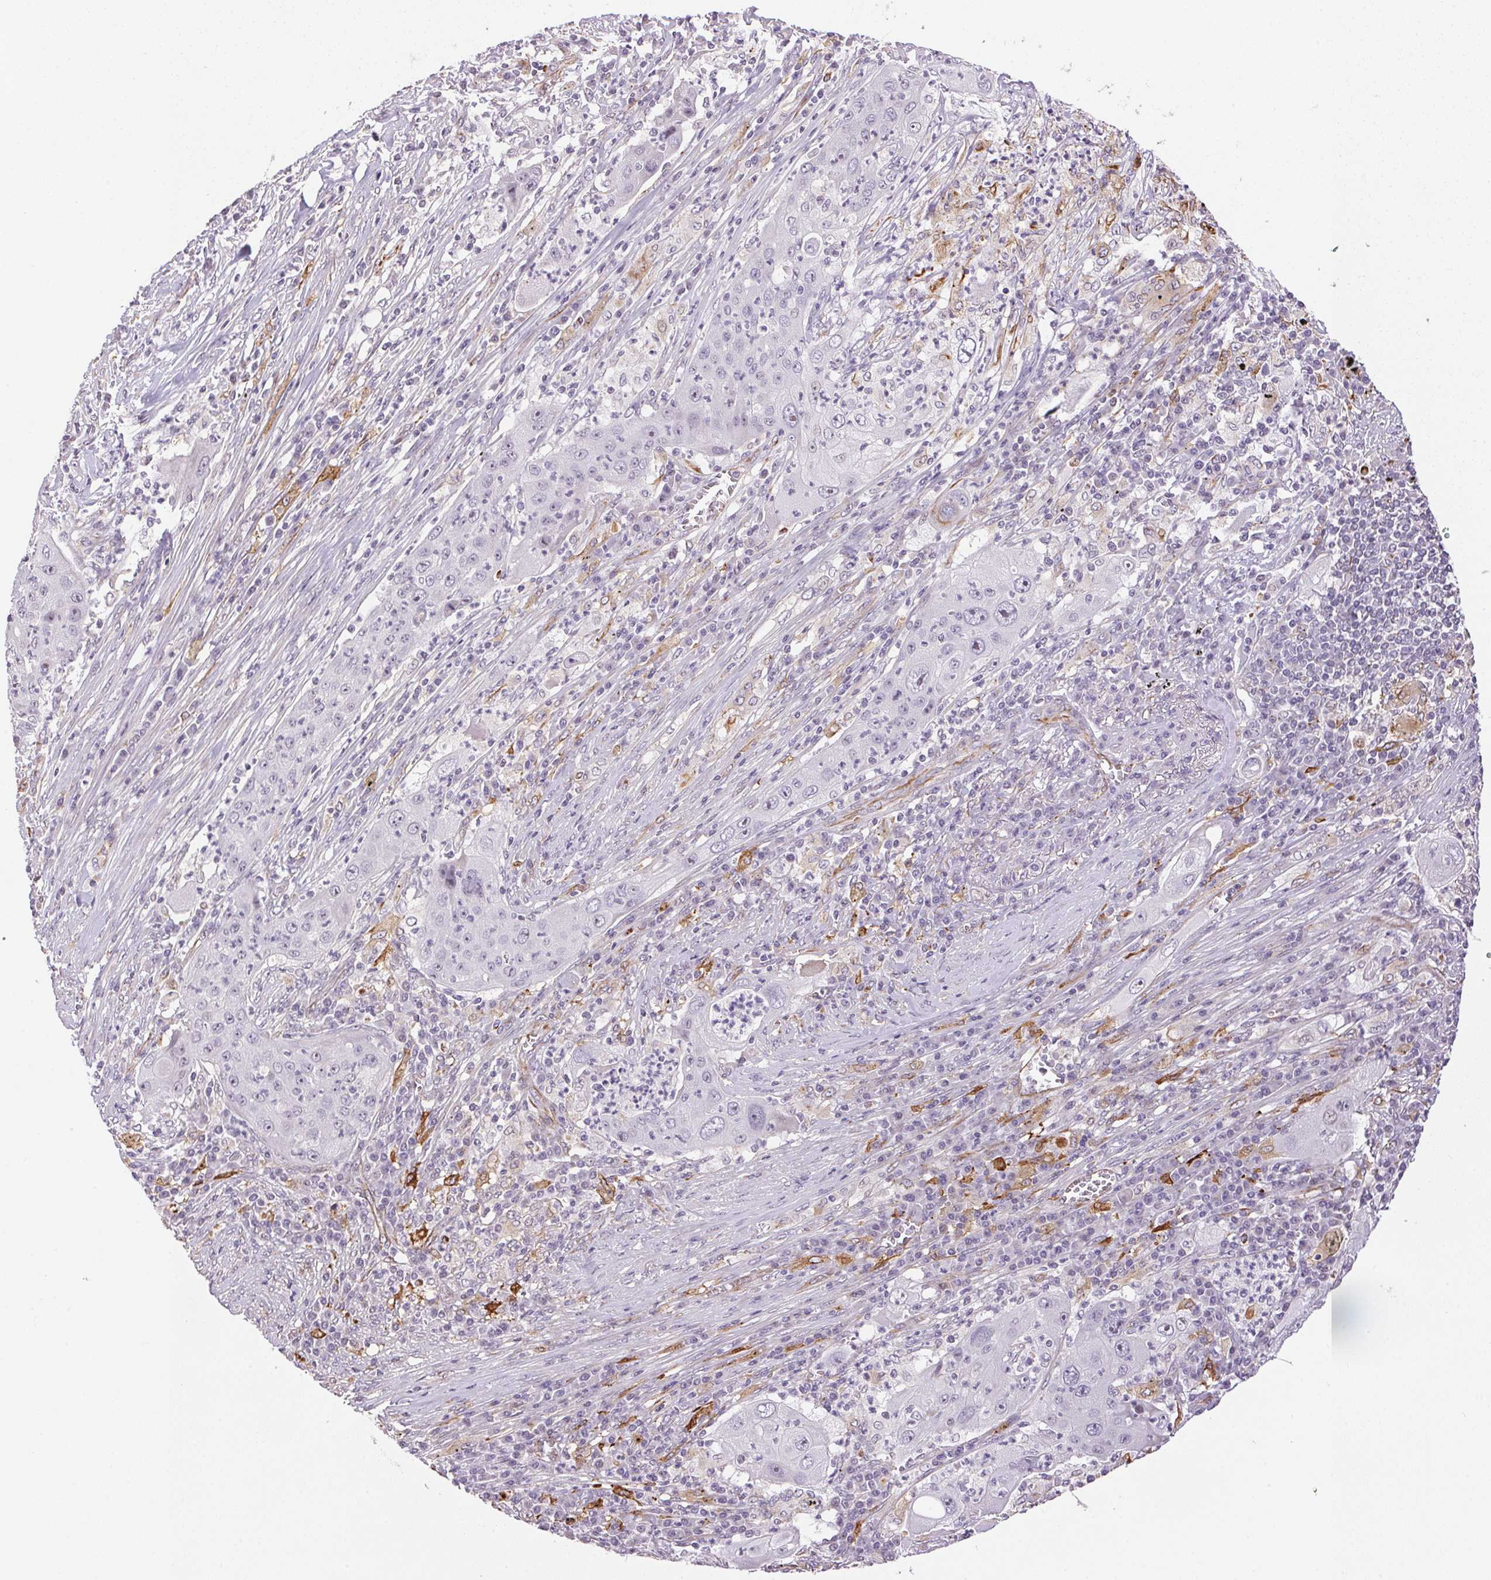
{"staining": {"intensity": "negative", "quantity": "none", "location": "none"}, "tissue": "lung cancer", "cell_type": "Tumor cells", "image_type": "cancer", "snomed": [{"axis": "morphology", "description": "Squamous cell carcinoma, NOS"}, {"axis": "topography", "description": "Lung"}], "caption": "The IHC histopathology image has no significant positivity in tumor cells of lung cancer (squamous cell carcinoma) tissue. Nuclei are stained in blue.", "gene": "GYG2", "patient": {"sex": "female", "age": 59}}